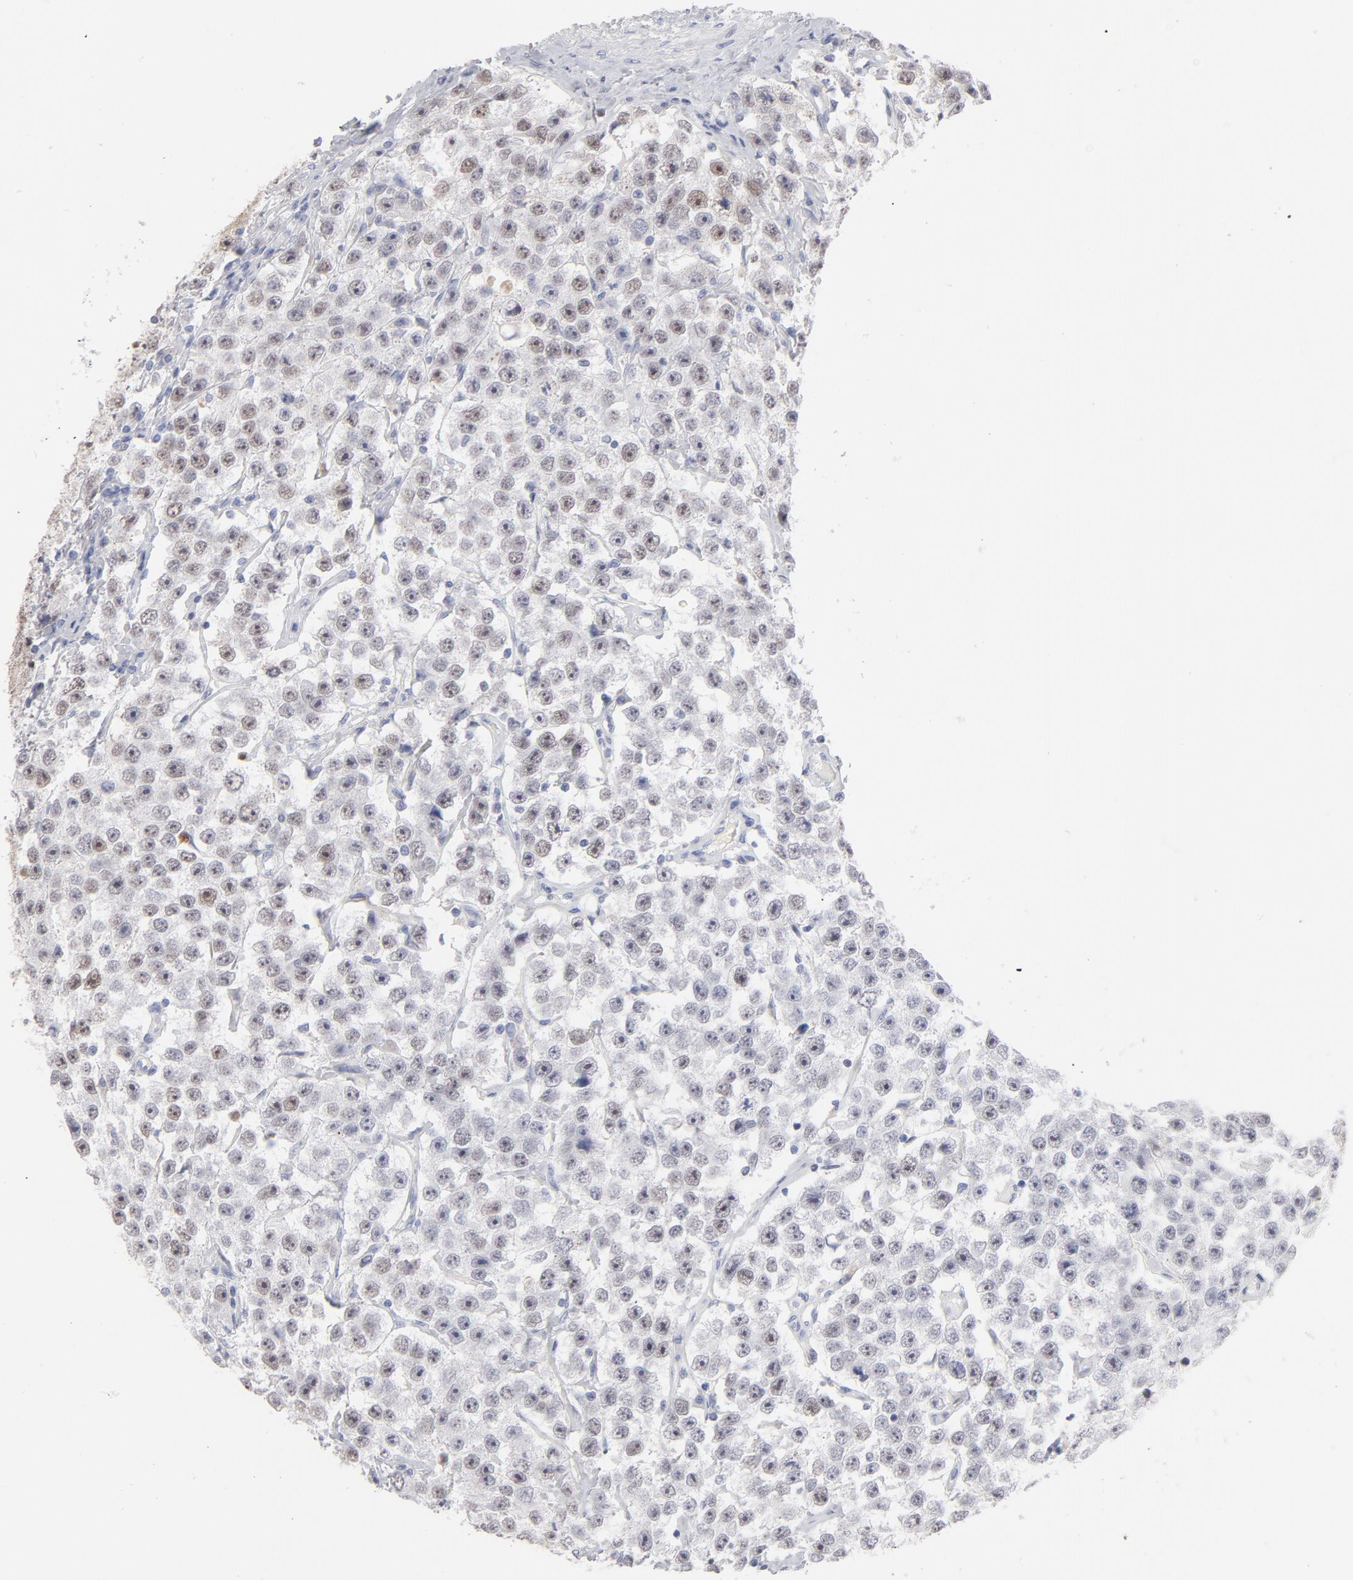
{"staining": {"intensity": "strong", "quantity": ">75%", "location": "nuclear"}, "tissue": "testis cancer", "cell_type": "Tumor cells", "image_type": "cancer", "snomed": [{"axis": "morphology", "description": "Seminoma, NOS"}, {"axis": "topography", "description": "Testis"}], "caption": "This photomicrograph shows testis cancer stained with immunohistochemistry to label a protein in brown. The nuclear of tumor cells show strong positivity for the protein. Nuclei are counter-stained blue.", "gene": "MCM7", "patient": {"sex": "male", "age": 52}}